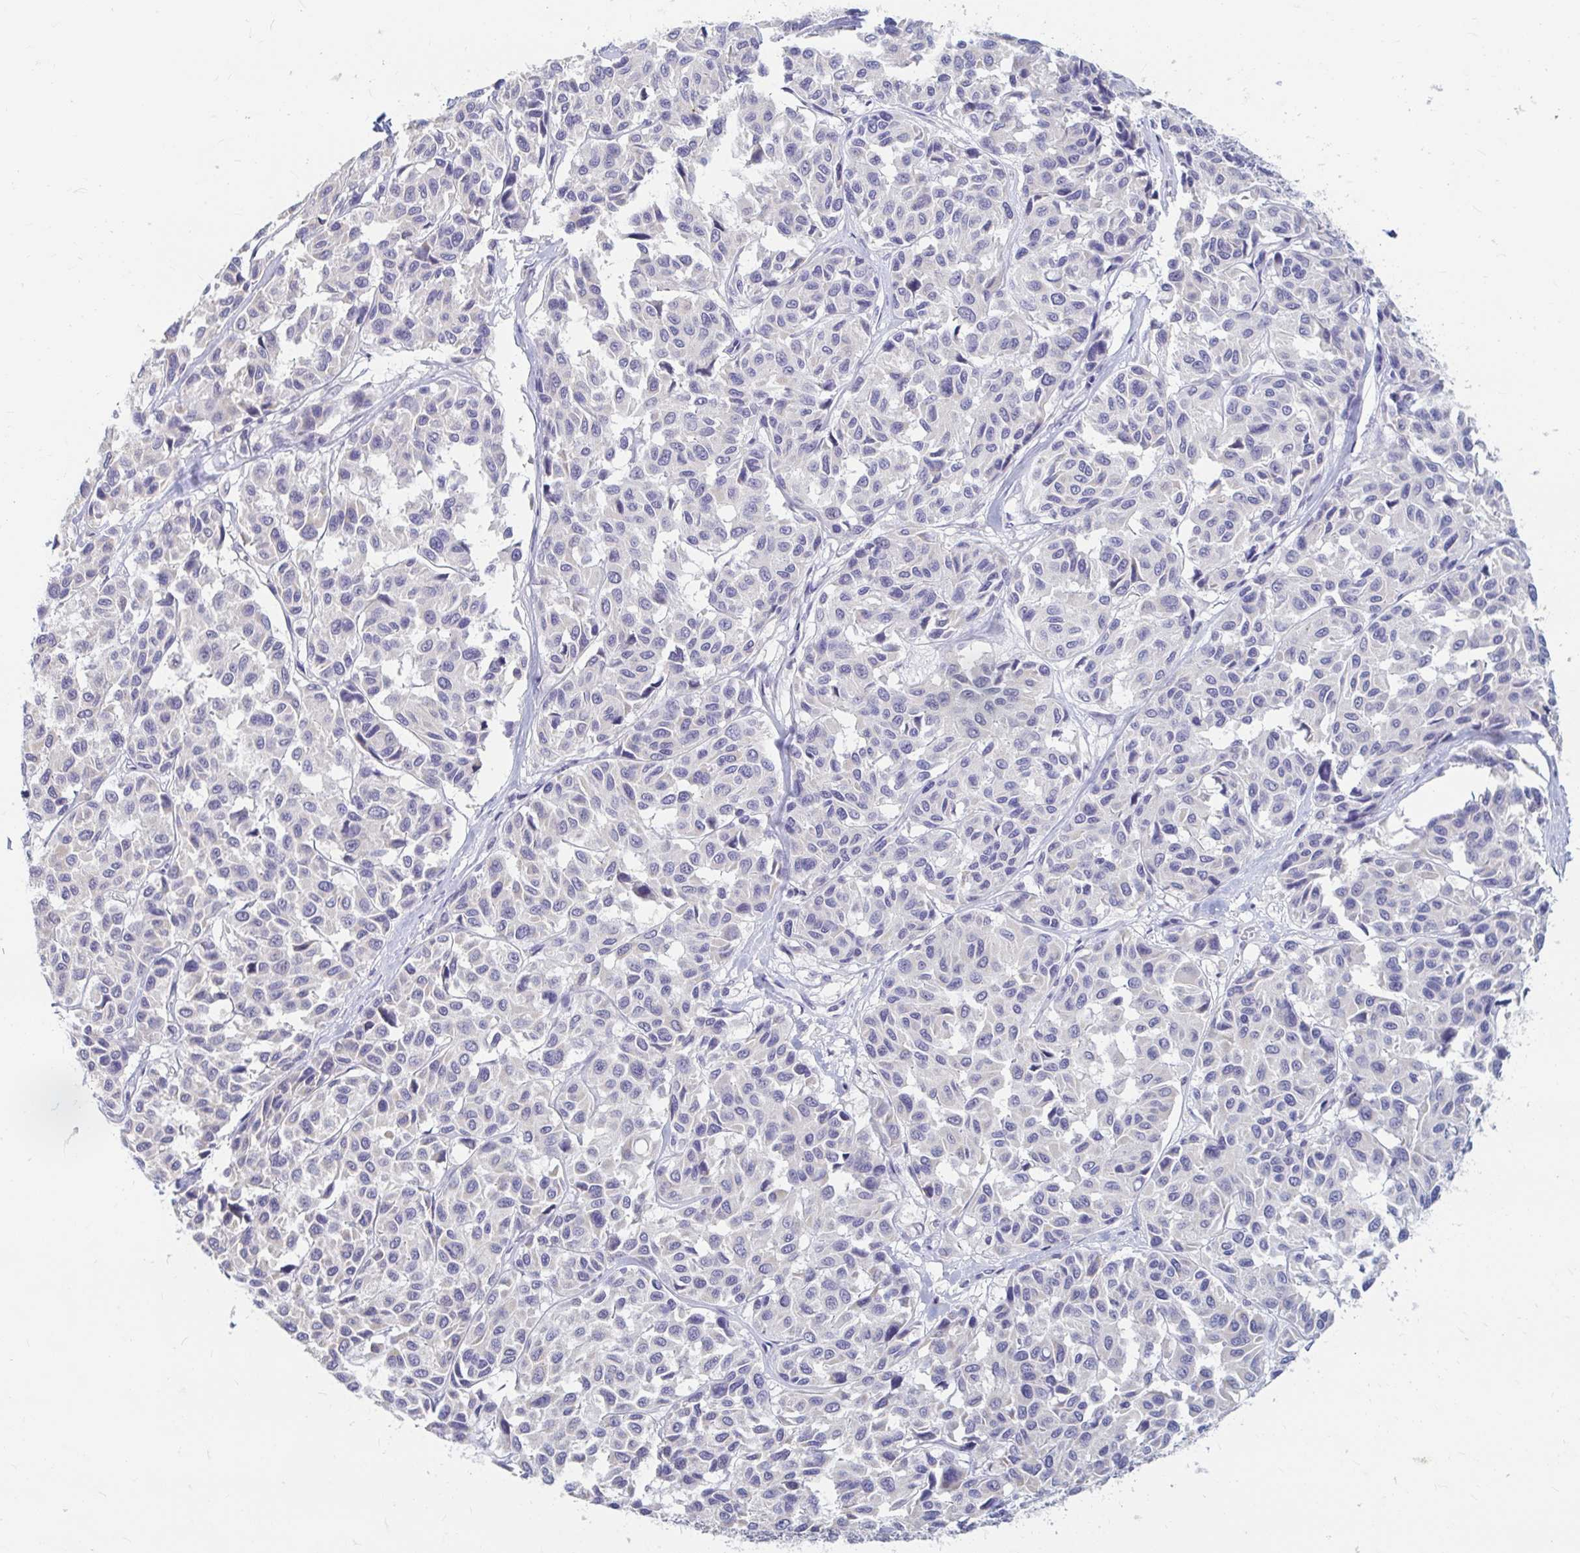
{"staining": {"intensity": "negative", "quantity": "none", "location": "none"}, "tissue": "melanoma", "cell_type": "Tumor cells", "image_type": "cancer", "snomed": [{"axis": "morphology", "description": "Malignant melanoma, NOS"}, {"axis": "topography", "description": "Skin"}], "caption": "Human malignant melanoma stained for a protein using immunohistochemistry (IHC) reveals no expression in tumor cells.", "gene": "ADH1A", "patient": {"sex": "female", "age": 66}}